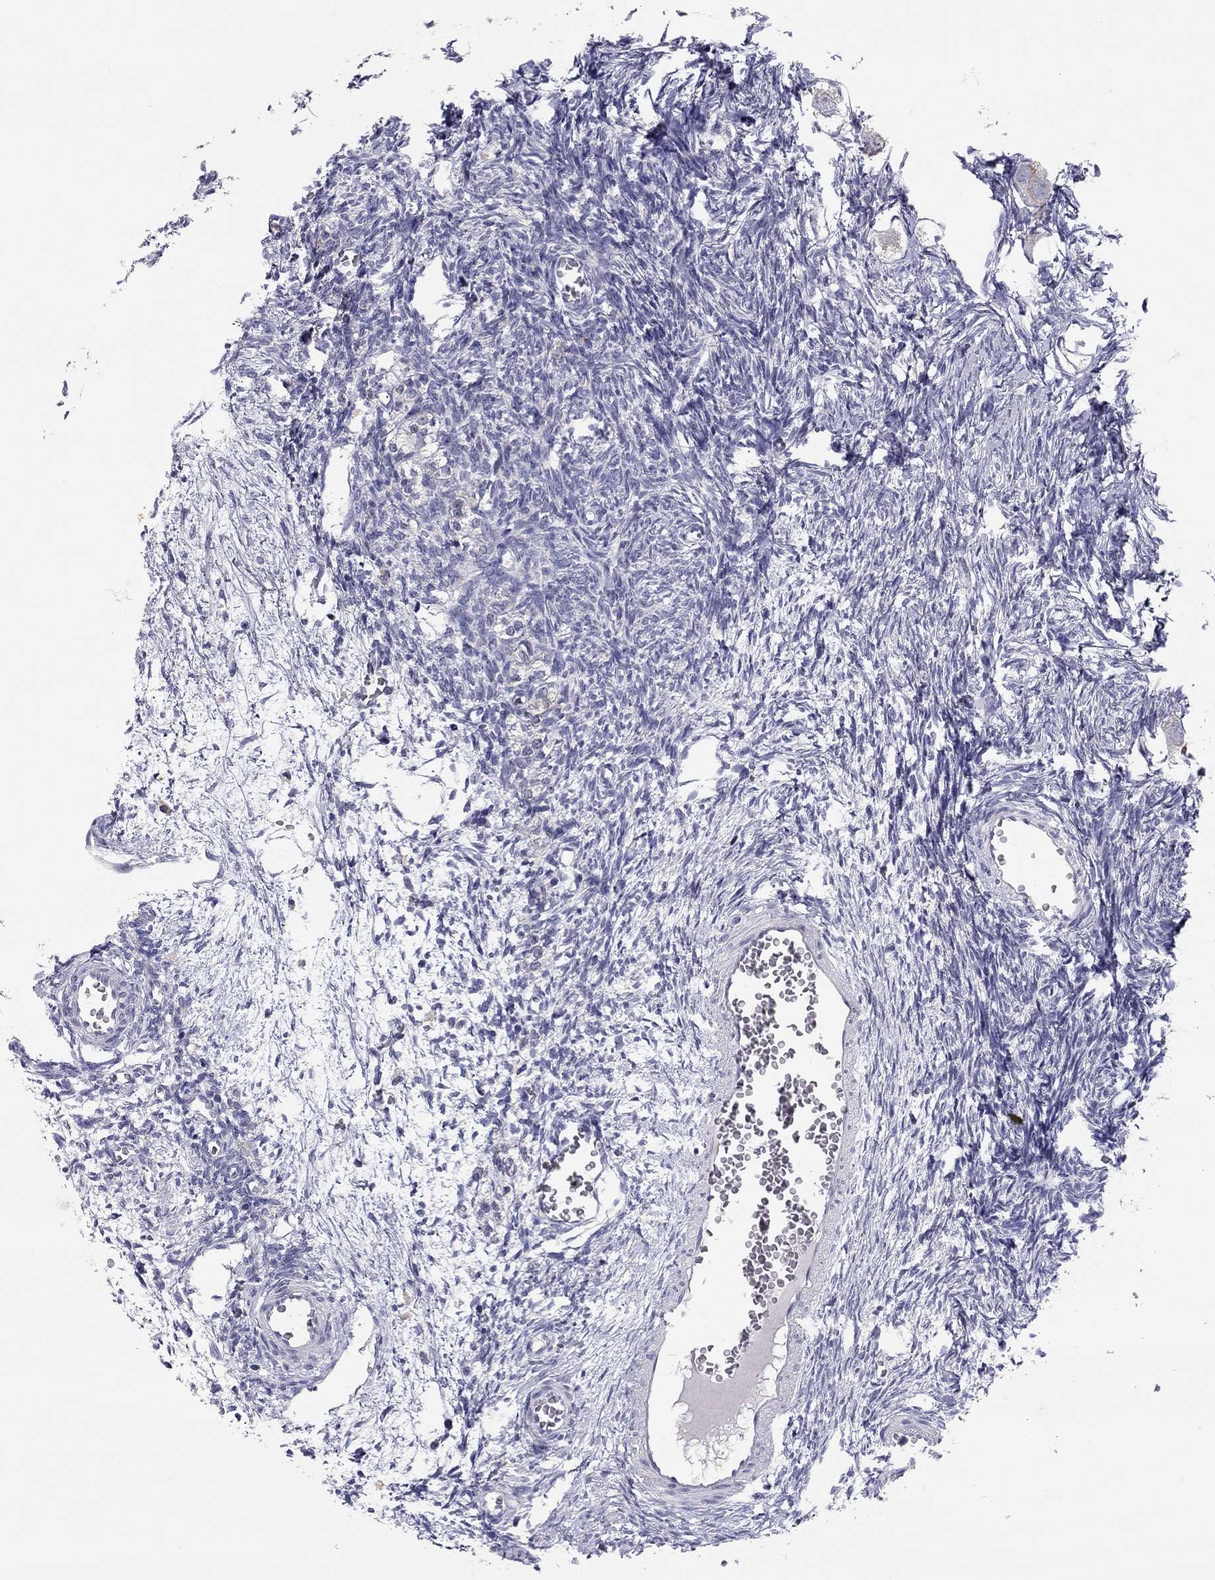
{"staining": {"intensity": "negative", "quantity": "none", "location": "none"}, "tissue": "ovary", "cell_type": "Follicle cells", "image_type": "normal", "snomed": [{"axis": "morphology", "description": "Normal tissue, NOS"}, {"axis": "topography", "description": "Ovary"}], "caption": "Immunohistochemical staining of normal human ovary demonstrates no significant staining in follicle cells. (DAB immunohistochemistry visualized using brightfield microscopy, high magnification).", "gene": "SCARB1", "patient": {"sex": "female", "age": 27}}